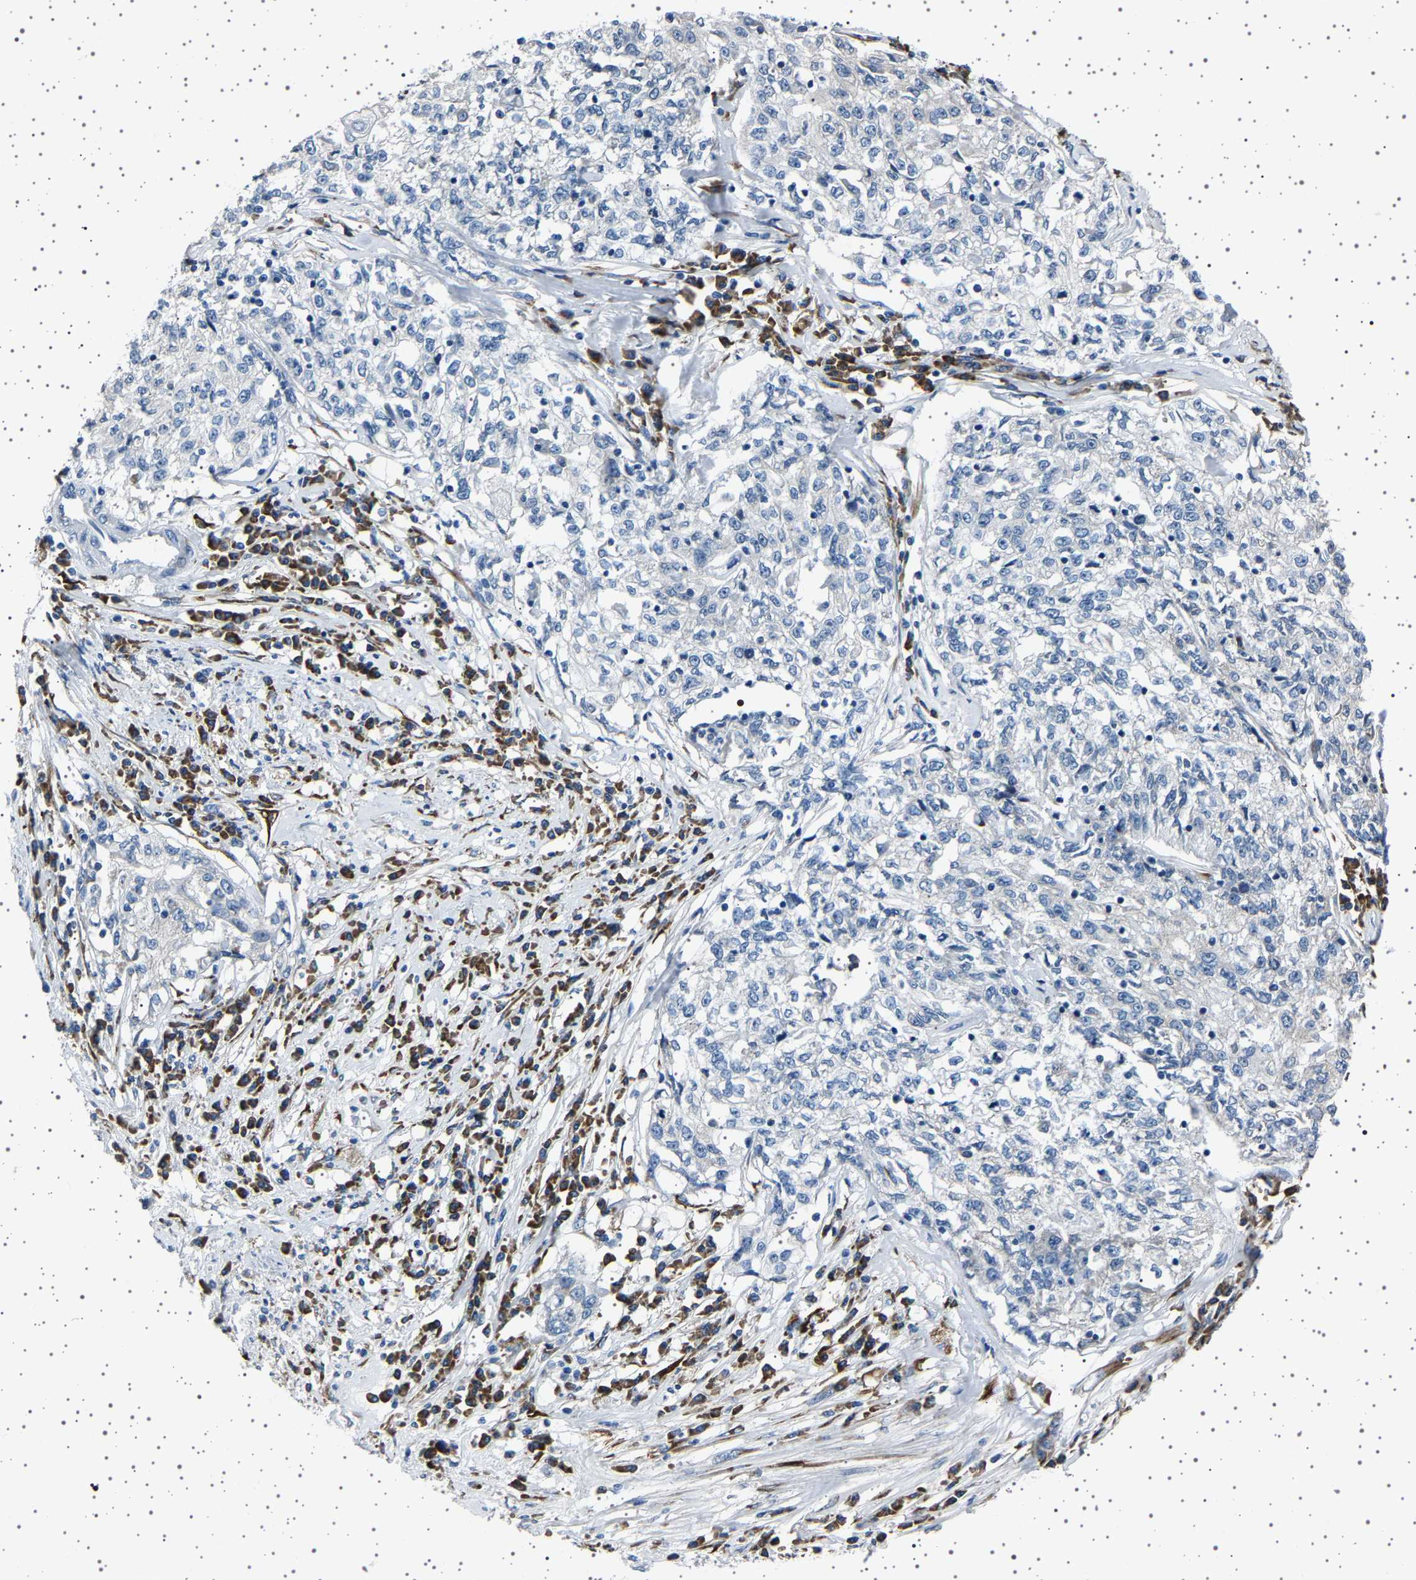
{"staining": {"intensity": "negative", "quantity": "none", "location": "none"}, "tissue": "cervical cancer", "cell_type": "Tumor cells", "image_type": "cancer", "snomed": [{"axis": "morphology", "description": "Squamous cell carcinoma, NOS"}, {"axis": "topography", "description": "Cervix"}], "caption": "High magnification brightfield microscopy of squamous cell carcinoma (cervical) stained with DAB (3,3'-diaminobenzidine) (brown) and counterstained with hematoxylin (blue): tumor cells show no significant expression. (DAB immunohistochemistry with hematoxylin counter stain).", "gene": "FTCD", "patient": {"sex": "female", "age": 57}}